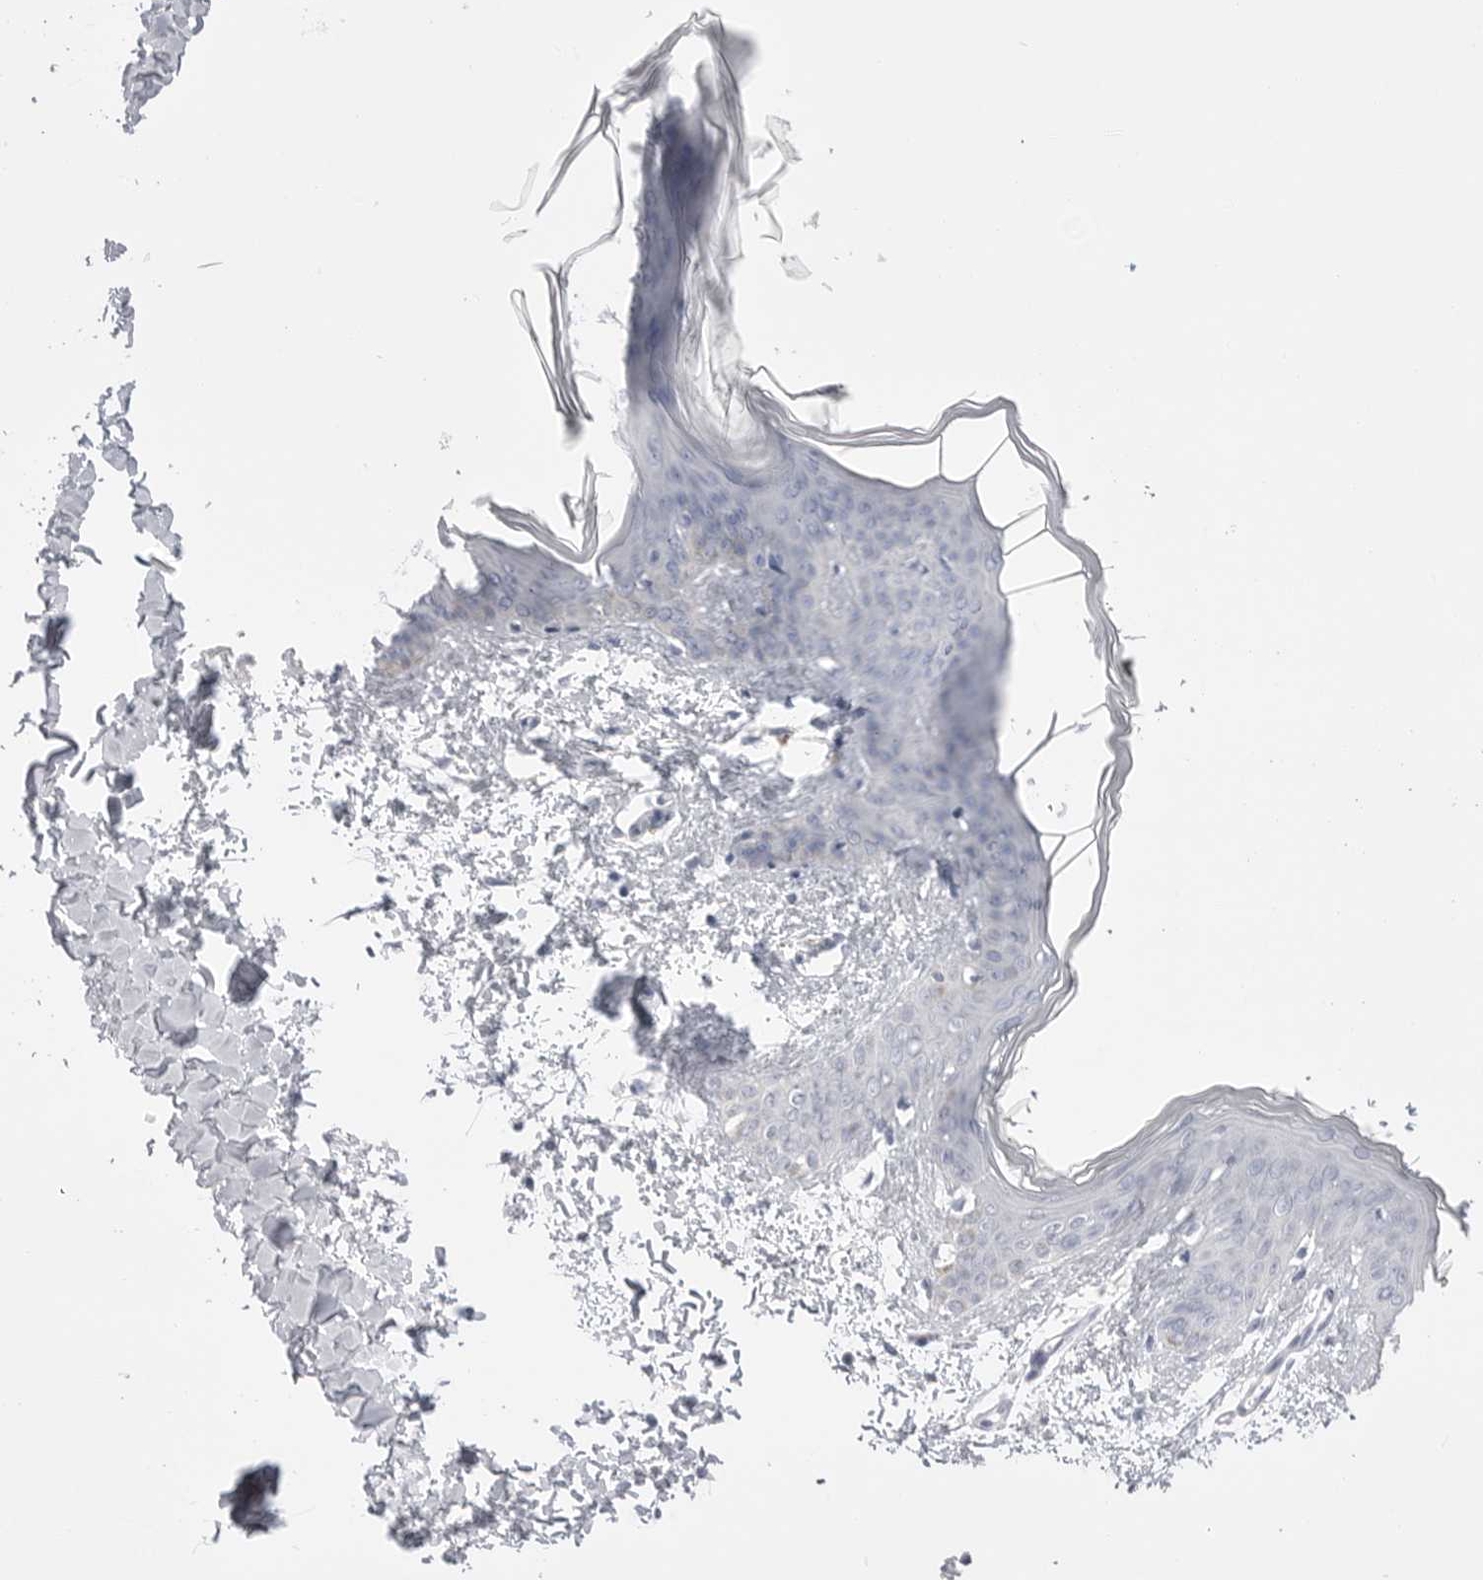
{"staining": {"intensity": "negative", "quantity": "none", "location": "none"}, "tissue": "skin", "cell_type": "Fibroblasts", "image_type": "normal", "snomed": [{"axis": "morphology", "description": "Normal tissue, NOS"}, {"axis": "topography", "description": "Skin"}], "caption": "Immunohistochemistry micrograph of benign skin: skin stained with DAB exhibits no significant protein staining in fibroblasts. Nuclei are stained in blue.", "gene": "CPB1", "patient": {"sex": "female", "age": 17}}